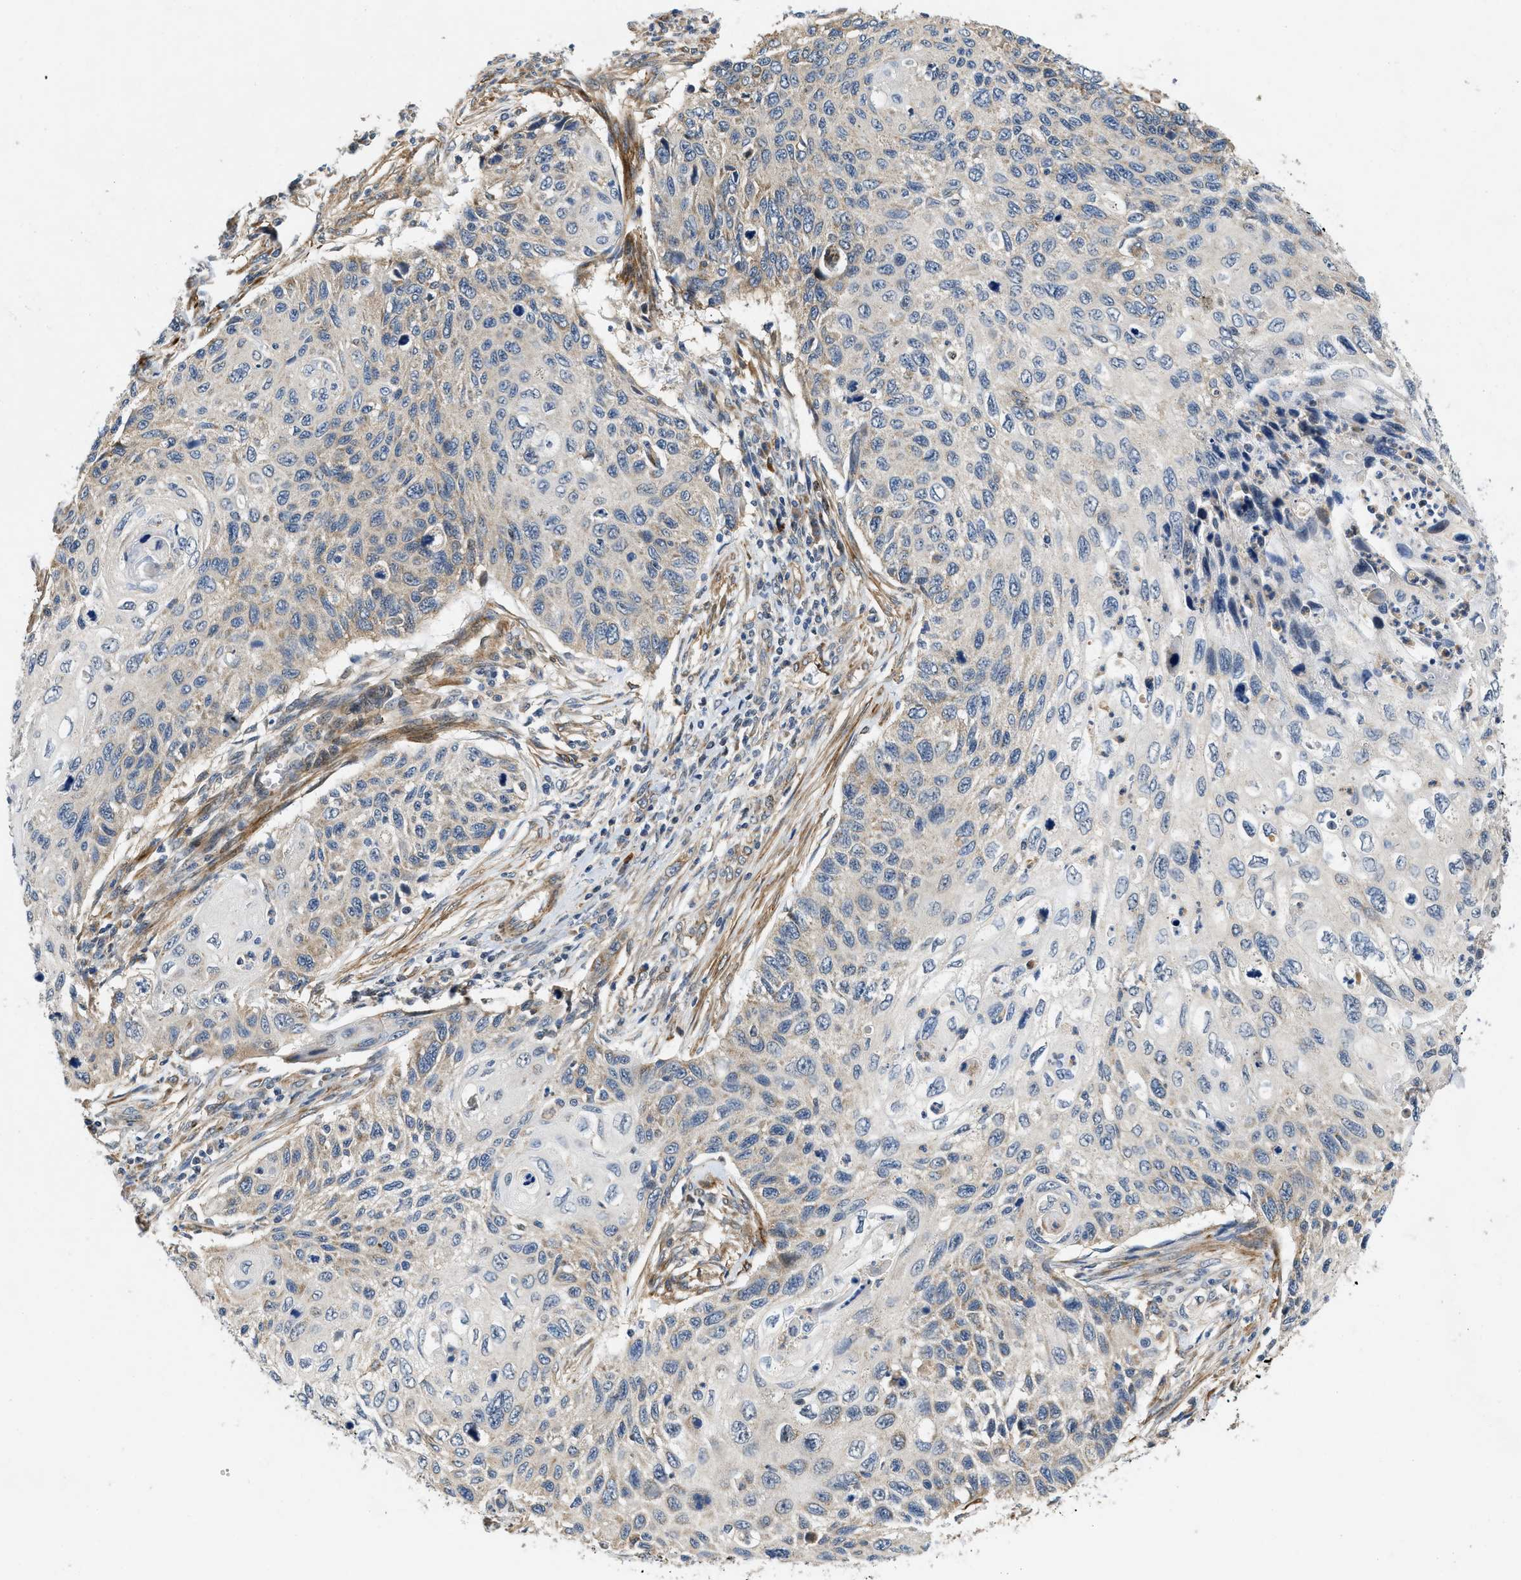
{"staining": {"intensity": "weak", "quantity": "<25%", "location": "cytoplasmic/membranous"}, "tissue": "cervical cancer", "cell_type": "Tumor cells", "image_type": "cancer", "snomed": [{"axis": "morphology", "description": "Squamous cell carcinoma, NOS"}, {"axis": "topography", "description": "Cervix"}], "caption": "This is a photomicrograph of immunohistochemistry staining of squamous cell carcinoma (cervical), which shows no staining in tumor cells. Brightfield microscopy of immunohistochemistry (IHC) stained with DAB (brown) and hematoxylin (blue), captured at high magnification.", "gene": "ZNF599", "patient": {"sex": "female", "age": 70}}